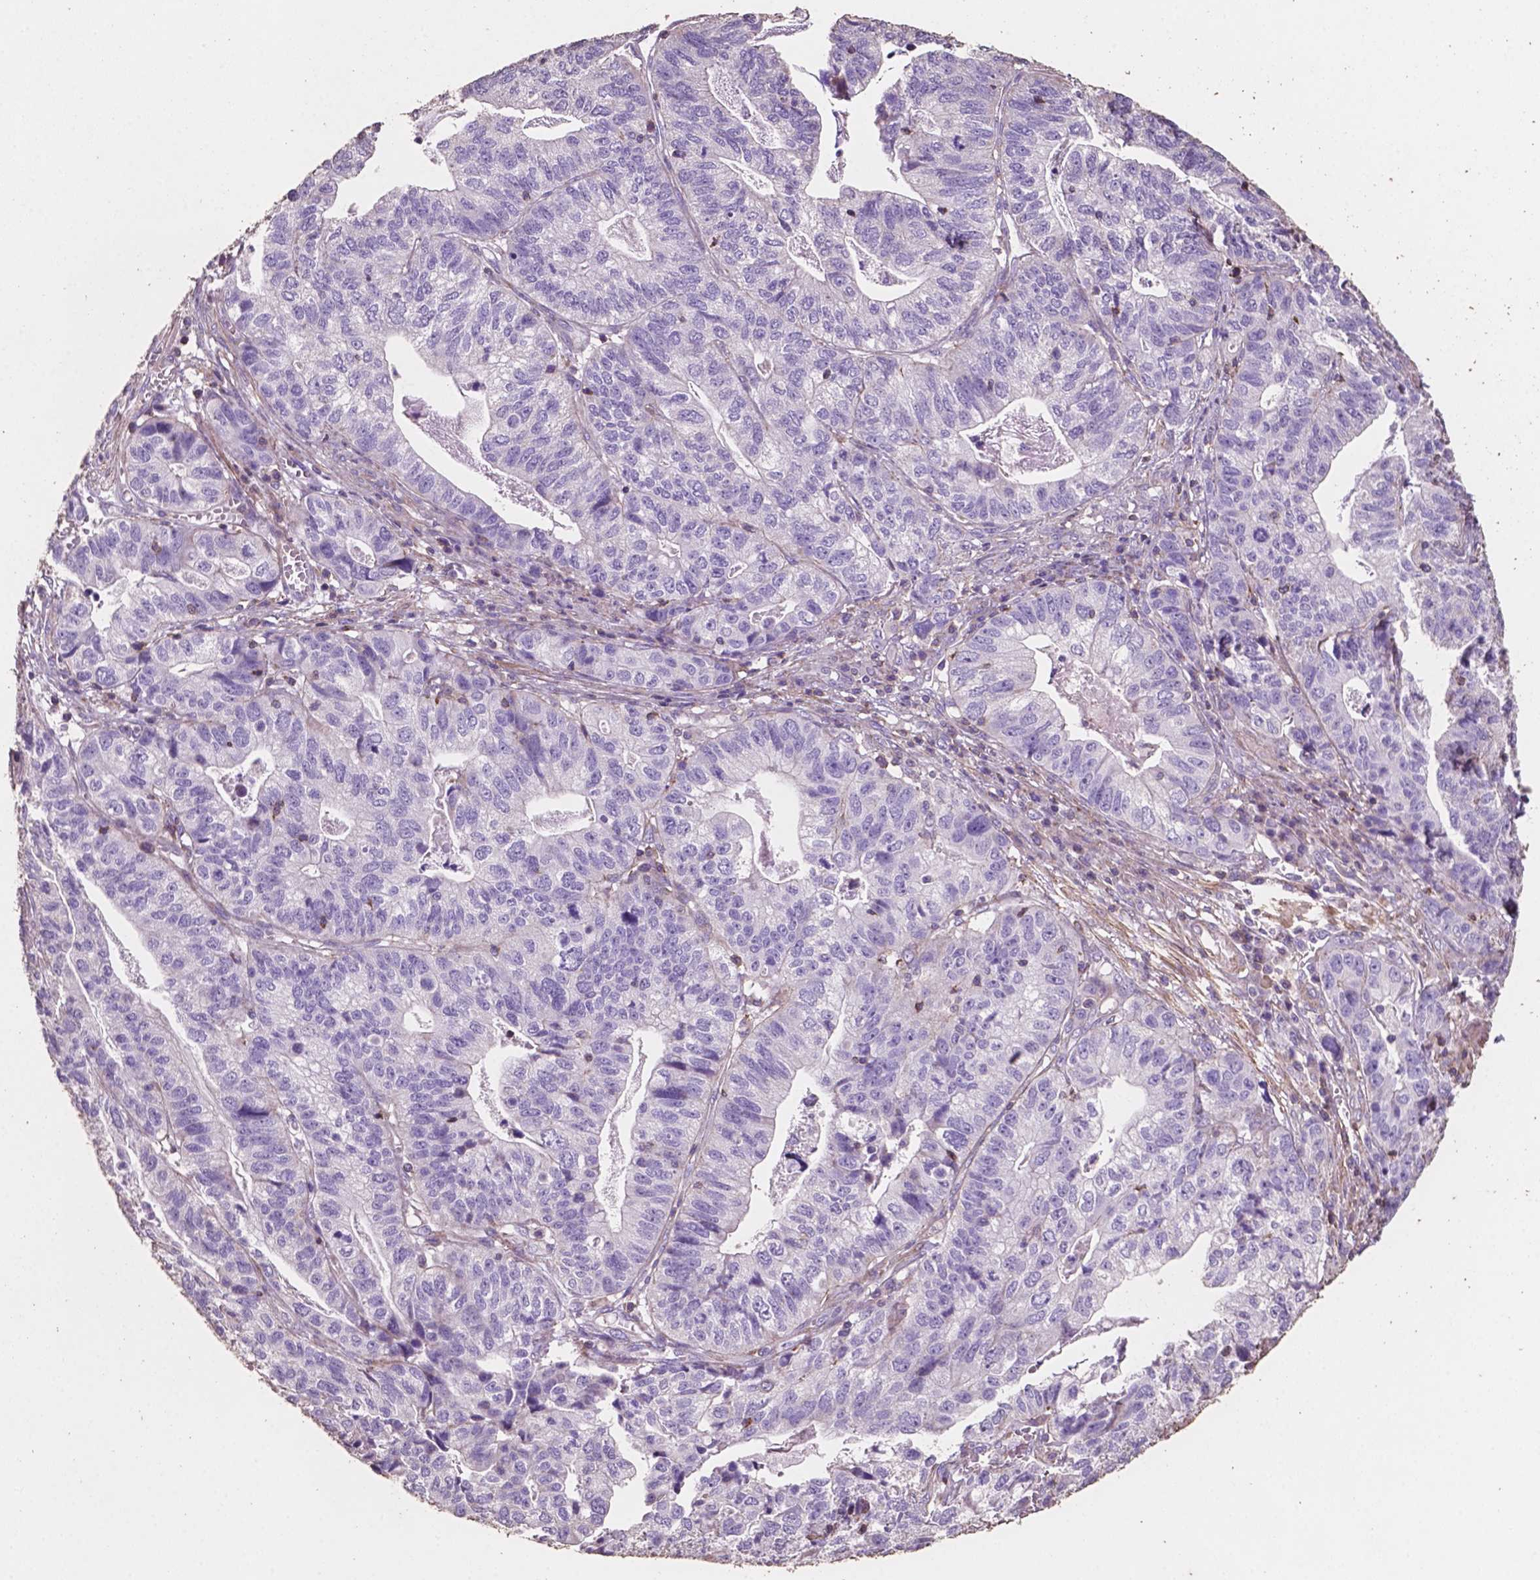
{"staining": {"intensity": "negative", "quantity": "none", "location": "none"}, "tissue": "stomach cancer", "cell_type": "Tumor cells", "image_type": "cancer", "snomed": [{"axis": "morphology", "description": "Adenocarcinoma, NOS"}, {"axis": "topography", "description": "Stomach, upper"}], "caption": "DAB (3,3'-diaminobenzidine) immunohistochemical staining of human stomach adenocarcinoma demonstrates no significant staining in tumor cells.", "gene": "COMMD4", "patient": {"sex": "female", "age": 67}}